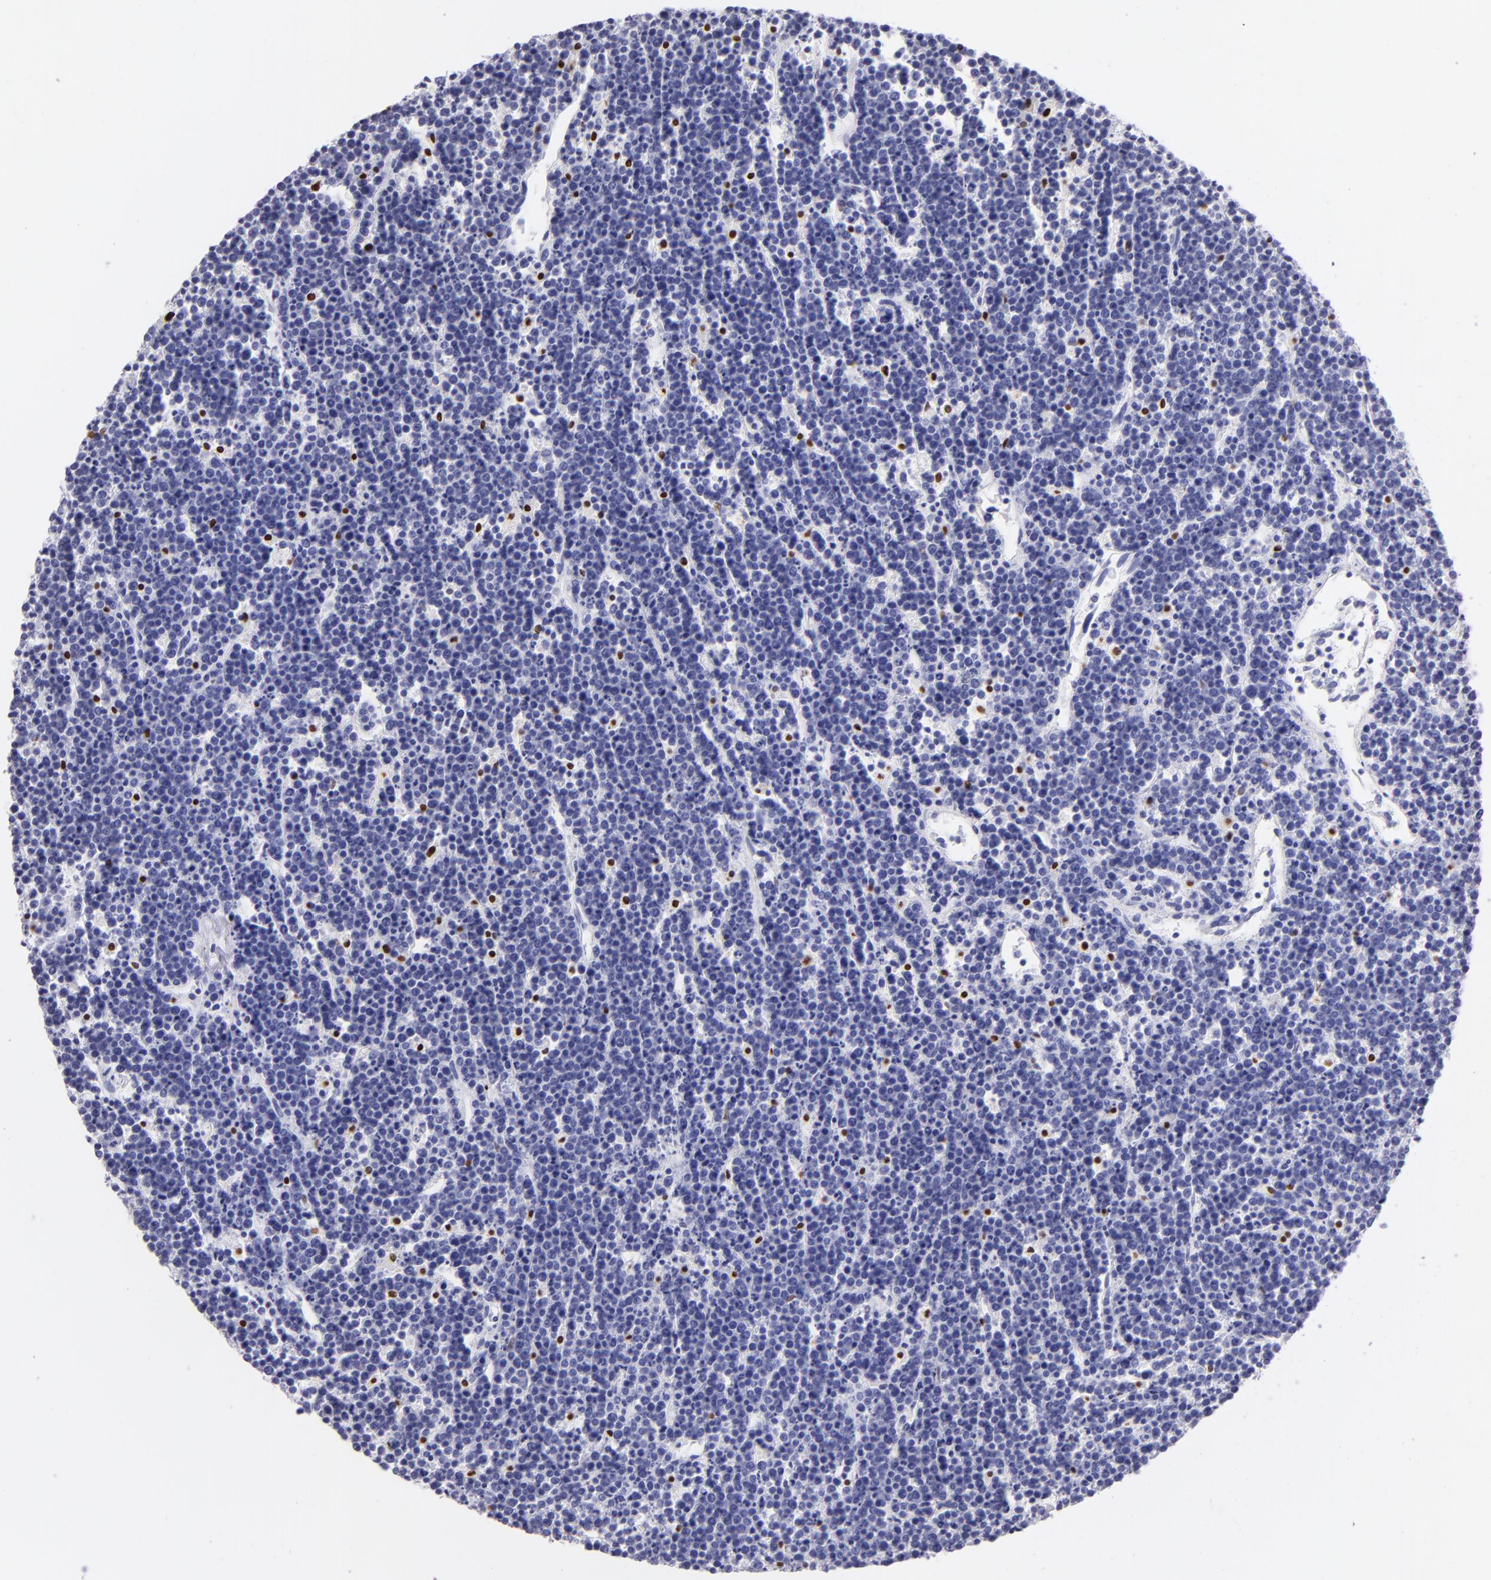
{"staining": {"intensity": "negative", "quantity": "none", "location": "none"}, "tissue": "lymphoma", "cell_type": "Tumor cells", "image_type": "cancer", "snomed": [{"axis": "morphology", "description": "Malignant lymphoma, non-Hodgkin's type, High grade"}, {"axis": "topography", "description": "Ovary"}], "caption": "The micrograph reveals no significant positivity in tumor cells of lymphoma. The staining was performed using DAB (3,3'-diaminobenzidine) to visualize the protein expression in brown, while the nuclei were stained in blue with hematoxylin (Magnification: 20x).", "gene": "MITF", "patient": {"sex": "female", "age": 56}}